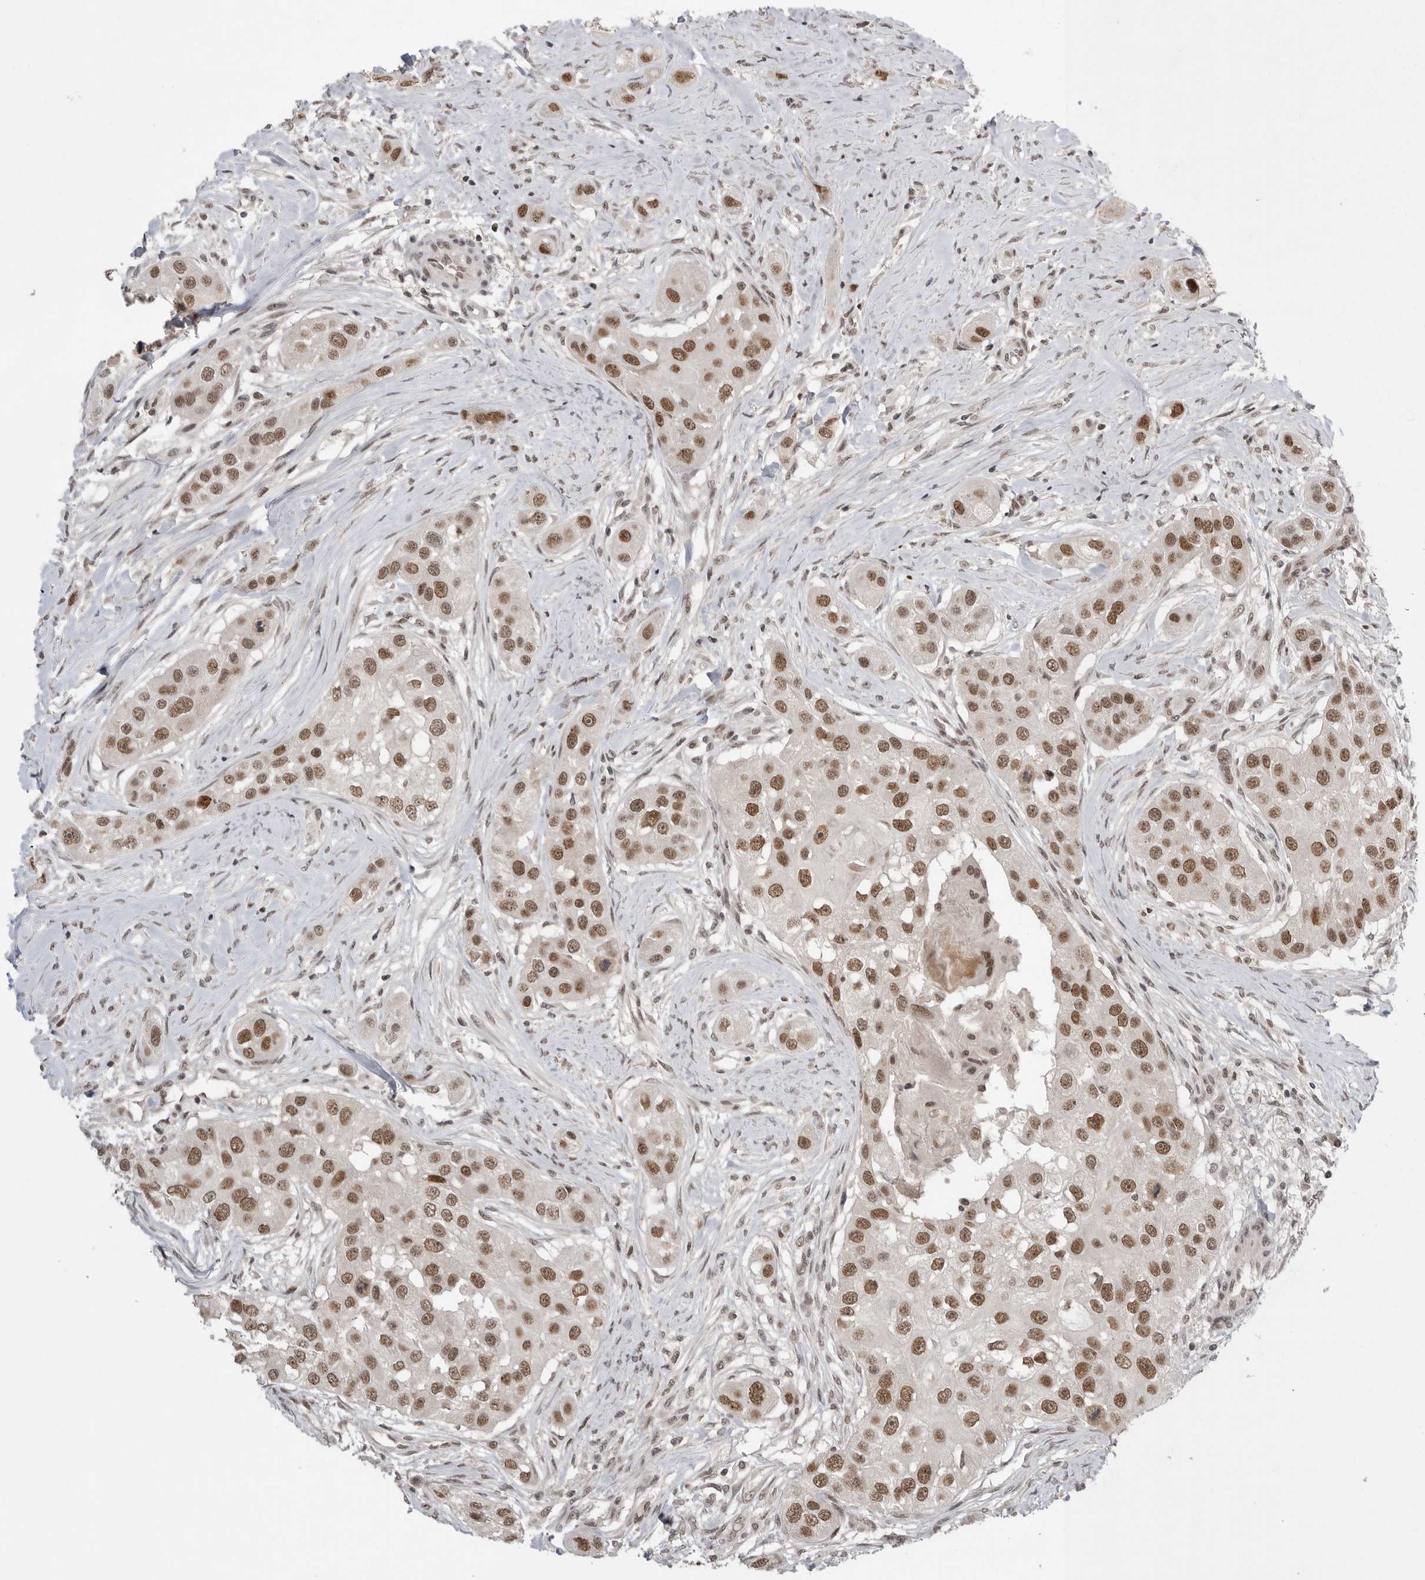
{"staining": {"intensity": "moderate", "quantity": ">75%", "location": "nuclear"}, "tissue": "head and neck cancer", "cell_type": "Tumor cells", "image_type": "cancer", "snomed": [{"axis": "morphology", "description": "Normal tissue, NOS"}, {"axis": "morphology", "description": "Squamous cell carcinoma, NOS"}, {"axis": "topography", "description": "Skeletal muscle"}, {"axis": "topography", "description": "Head-Neck"}], "caption": "Immunohistochemistry image of neoplastic tissue: human head and neck squamous cell carcinoma stained using immunohistochemistry (IHC) exhibits medium levels of moderate protein expression localized specifically in the nuclear of tumor cells, appearing as a nuclear brown color.", "gene": "POU5F1", "patient": {"sex": "male", "age": 51}}